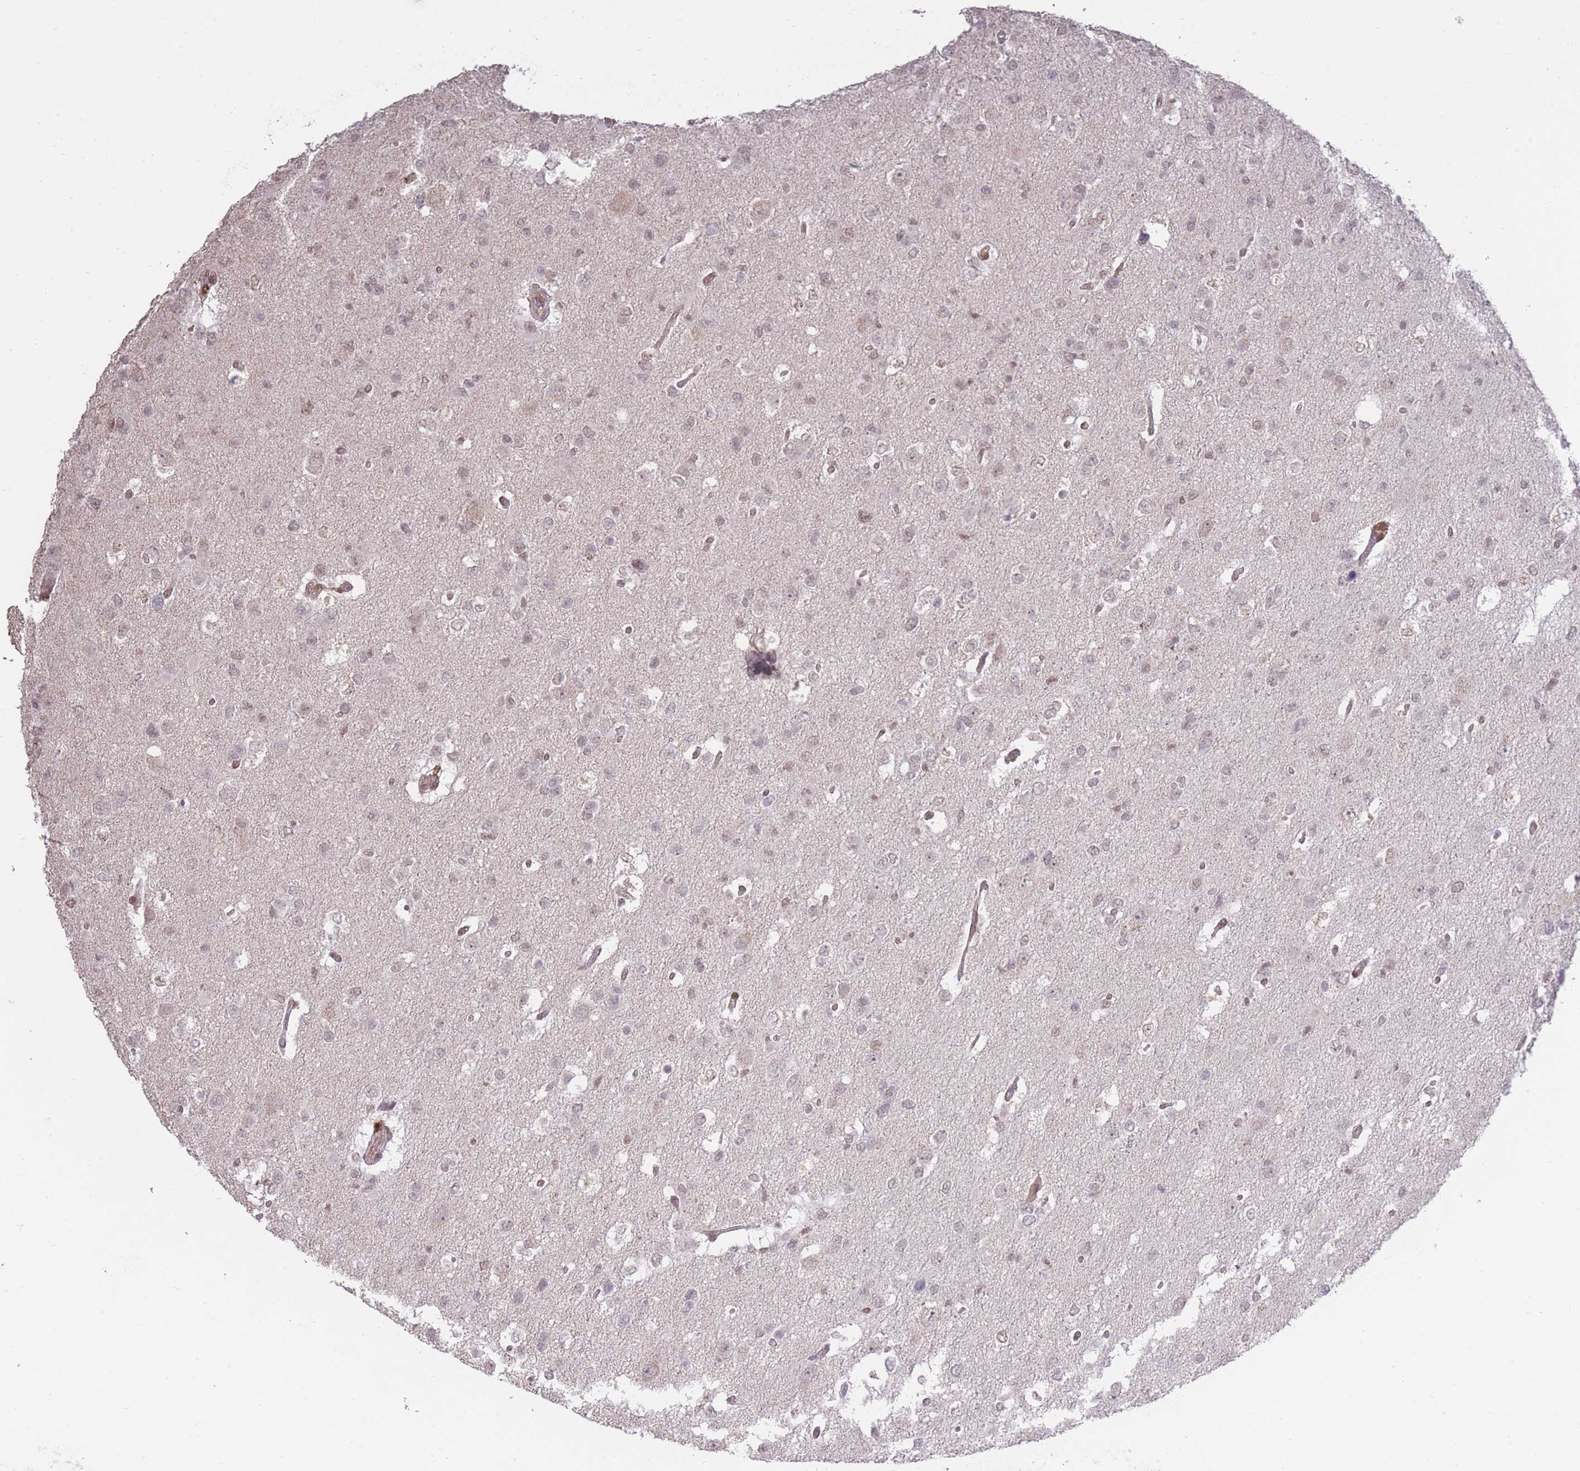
{"staining": {"intensity": "weak", "quantity": "<25%", "location": "nuclear"}, "tissue": "glioma", "cell_type": "Tumor cells", "image_type": "cancer", "snomed": [{"axis": "morphology", "description": "Glioma, malignant, High grade"}, {"axis": "topography", "description": "Brain"}], "caption": "DAB (3,3'-diaminobenzidine) immunohistochemical staining of glioma reveals no significant expression in tumor cells. (DAB immunohistochemistry (IHC), high magnification).", "gene": "CARD8", "patient": {"sex": "male", "age": 53}}